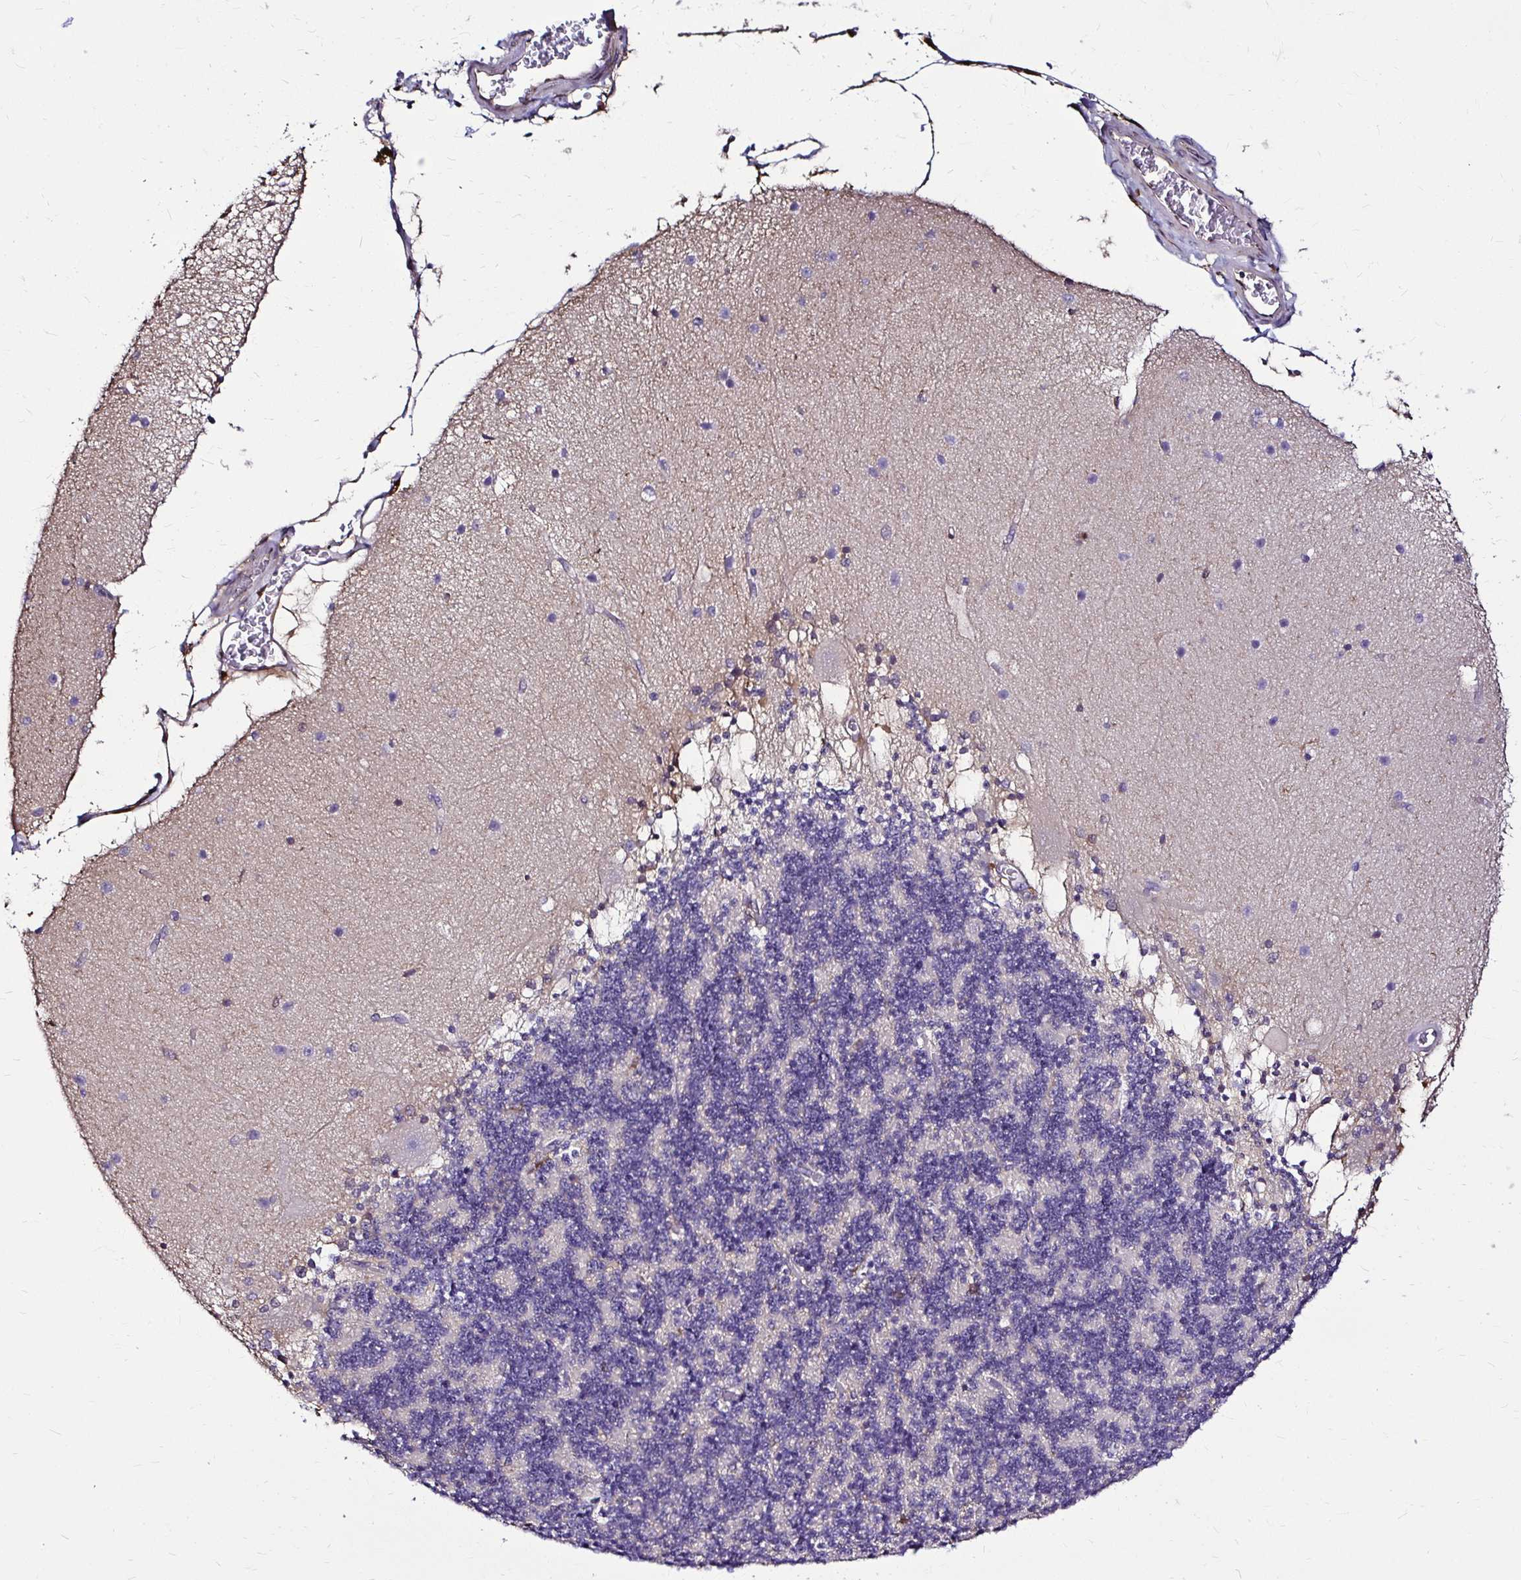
{"staining": {"intensity": "negative", "quantity": "none", "location": "none"}, "tissue": "cerebellum", "cell_type": "Cells in granular layer", "image_type": "normal", "snomed": [{"axis": "morphology", "description": "Normal tissue, NOS"}, {"axis": "topography", "description": "Cerebellum"}], "caption": "The IHC histopathology image has no significant expression in cells in granular layer of cerebellum.", "gene": "IDH1", "patient": {"sex": "female", "age": 54}}